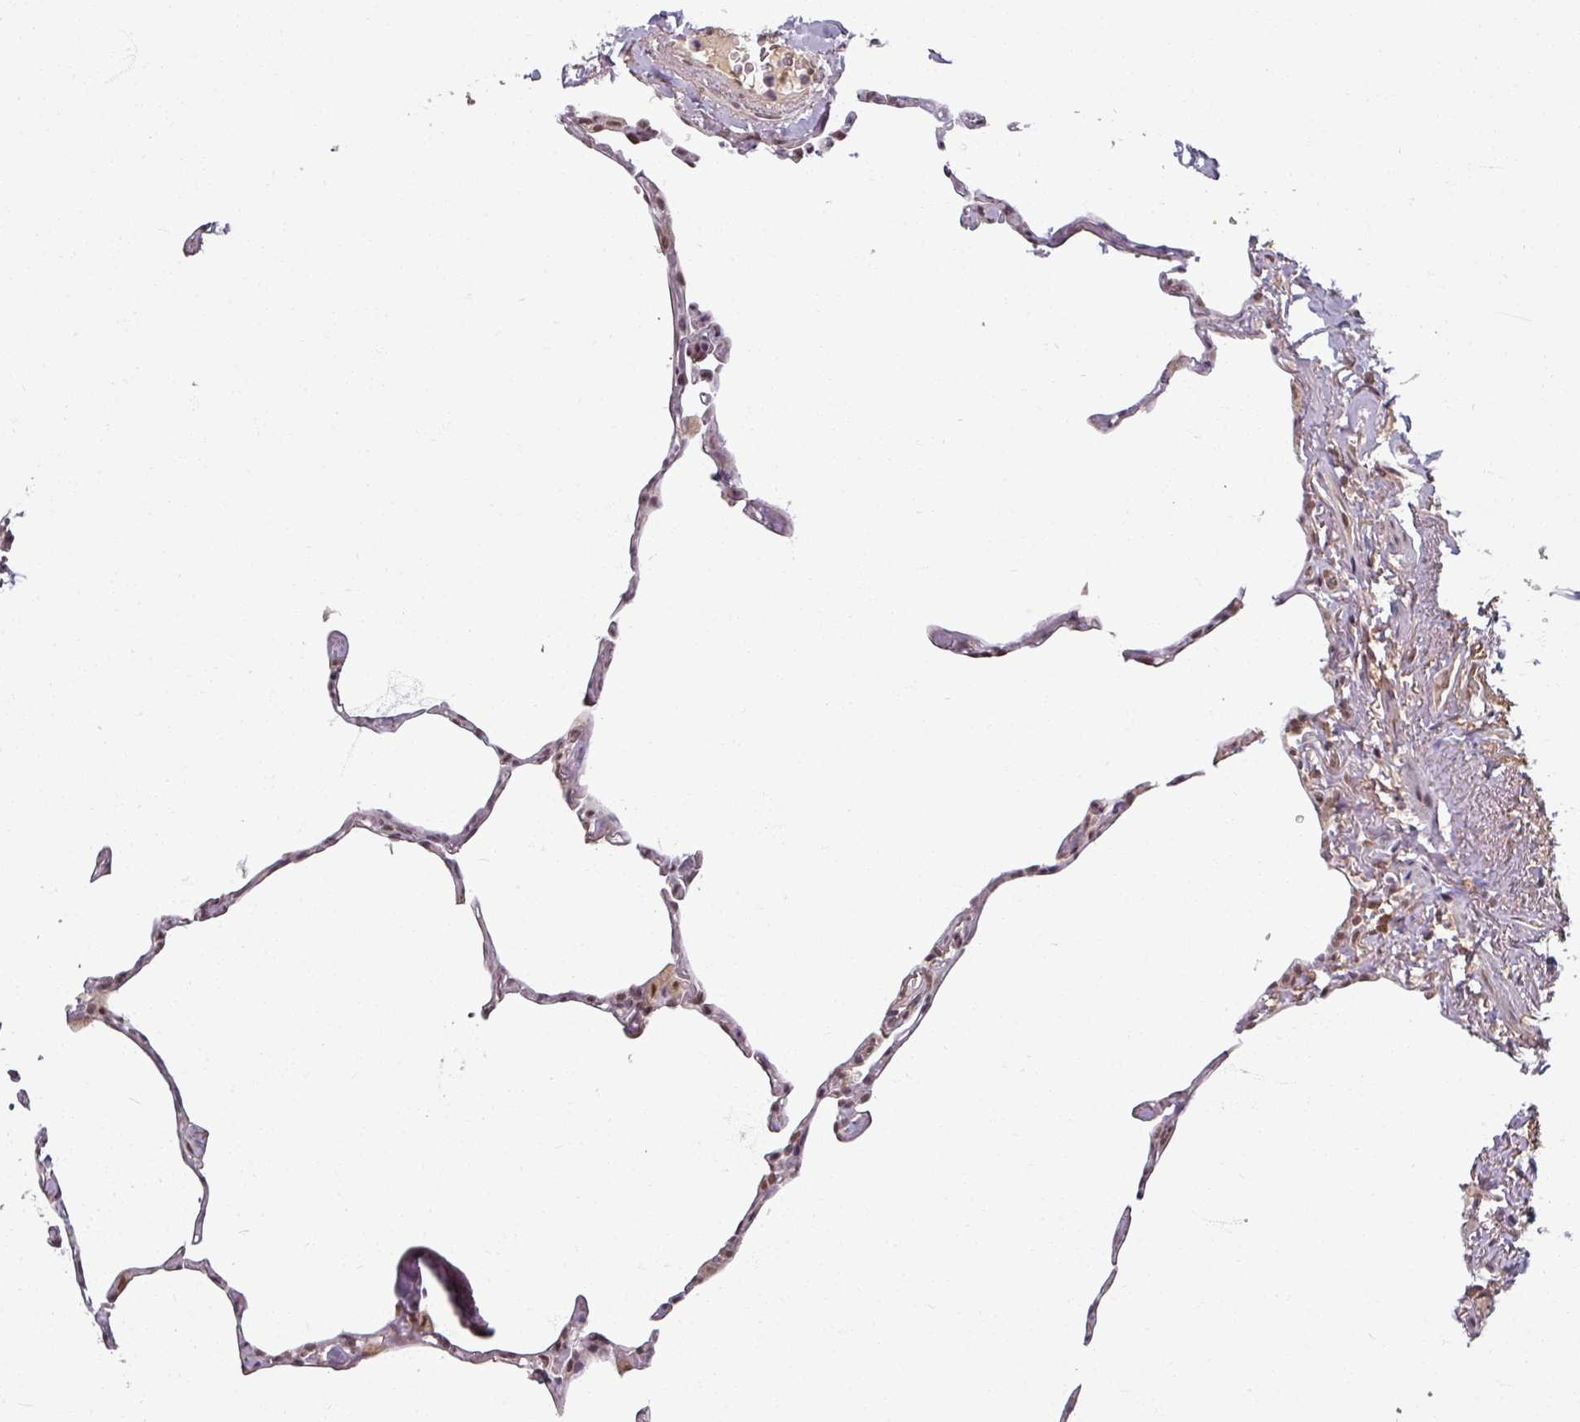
{"staining": {"intensity": "moderate", "quantity": "25%-75%", "location": "nuclear"}, "tissue": "lung", "cell_type": "Alveolar cells", "image_type": "normal", "snomed": [{"axis": "morphology", "description": "Normal tissue, NOS"}, {"axis": "topography", "description": "Lung"}], "caption": "An image showing moderate nuclear positivity in approximately 25%-75% of alveolar cells in normal lung, as visualized by brown immunohistochemical staining.", "gene": "POLR2G", "patient": {"sex": "male", "age": 65}}